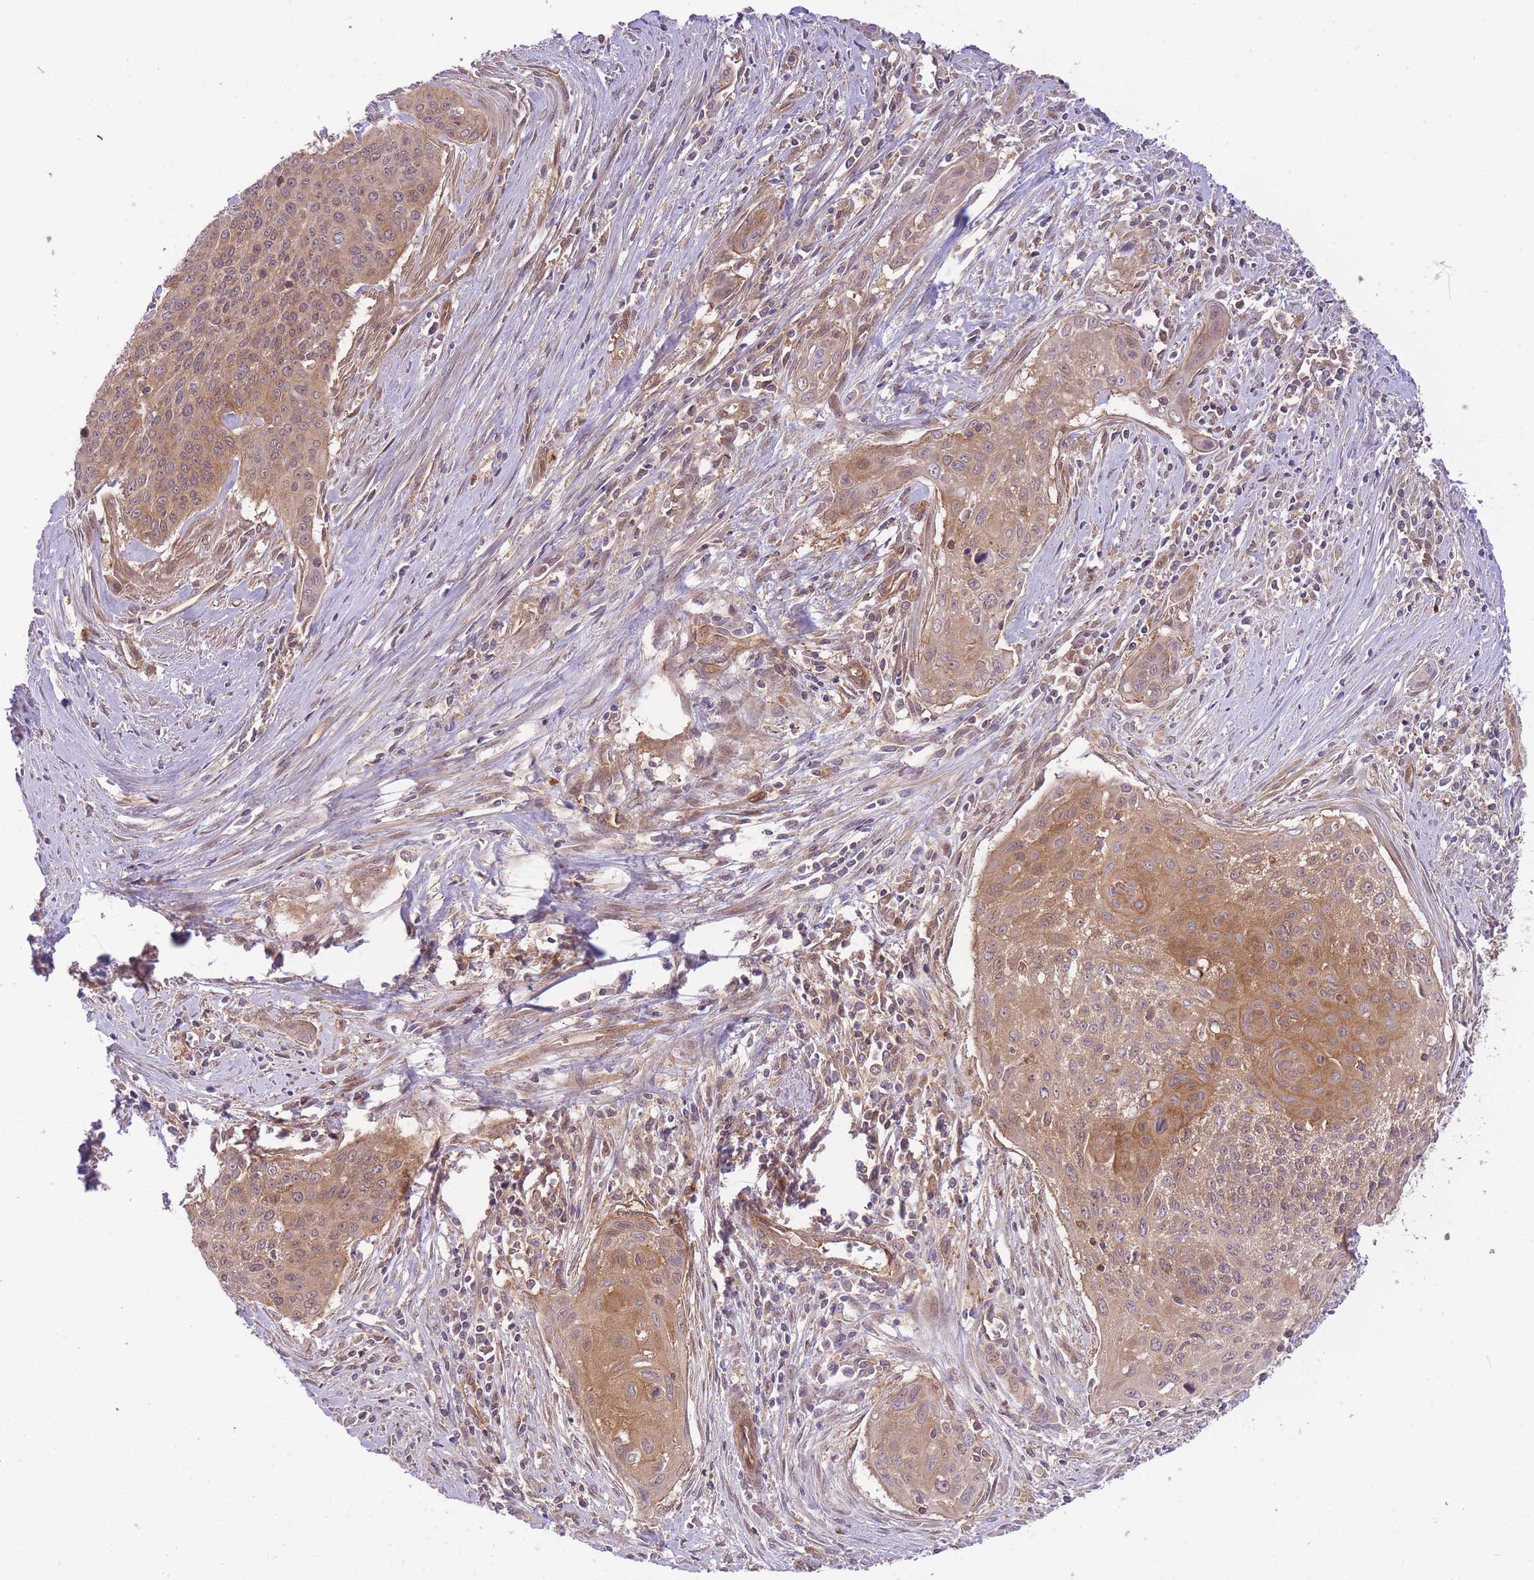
{"staining": {"intensity": "moderate", "quantity": ">75%", "location": "cytoplasmic/membranous"}, "tissue": "cervical cancer", "cell_type": "Tumor cells", "image_type": "cancer", "snomed": [{"axis": "morphology", "description": "Squamous cell carcinoma, NOS"}, {"axis": "topography", "description": "Cervix"}], "caption": "Immunohistochemical staining of human cervical squamous cell carcinoma reveals moderate cytoplasmic/membranous protein staining in approximately >75% of tumor cells.", "gene": "PREP", "patient": {"sex": "female", "age": 55}}